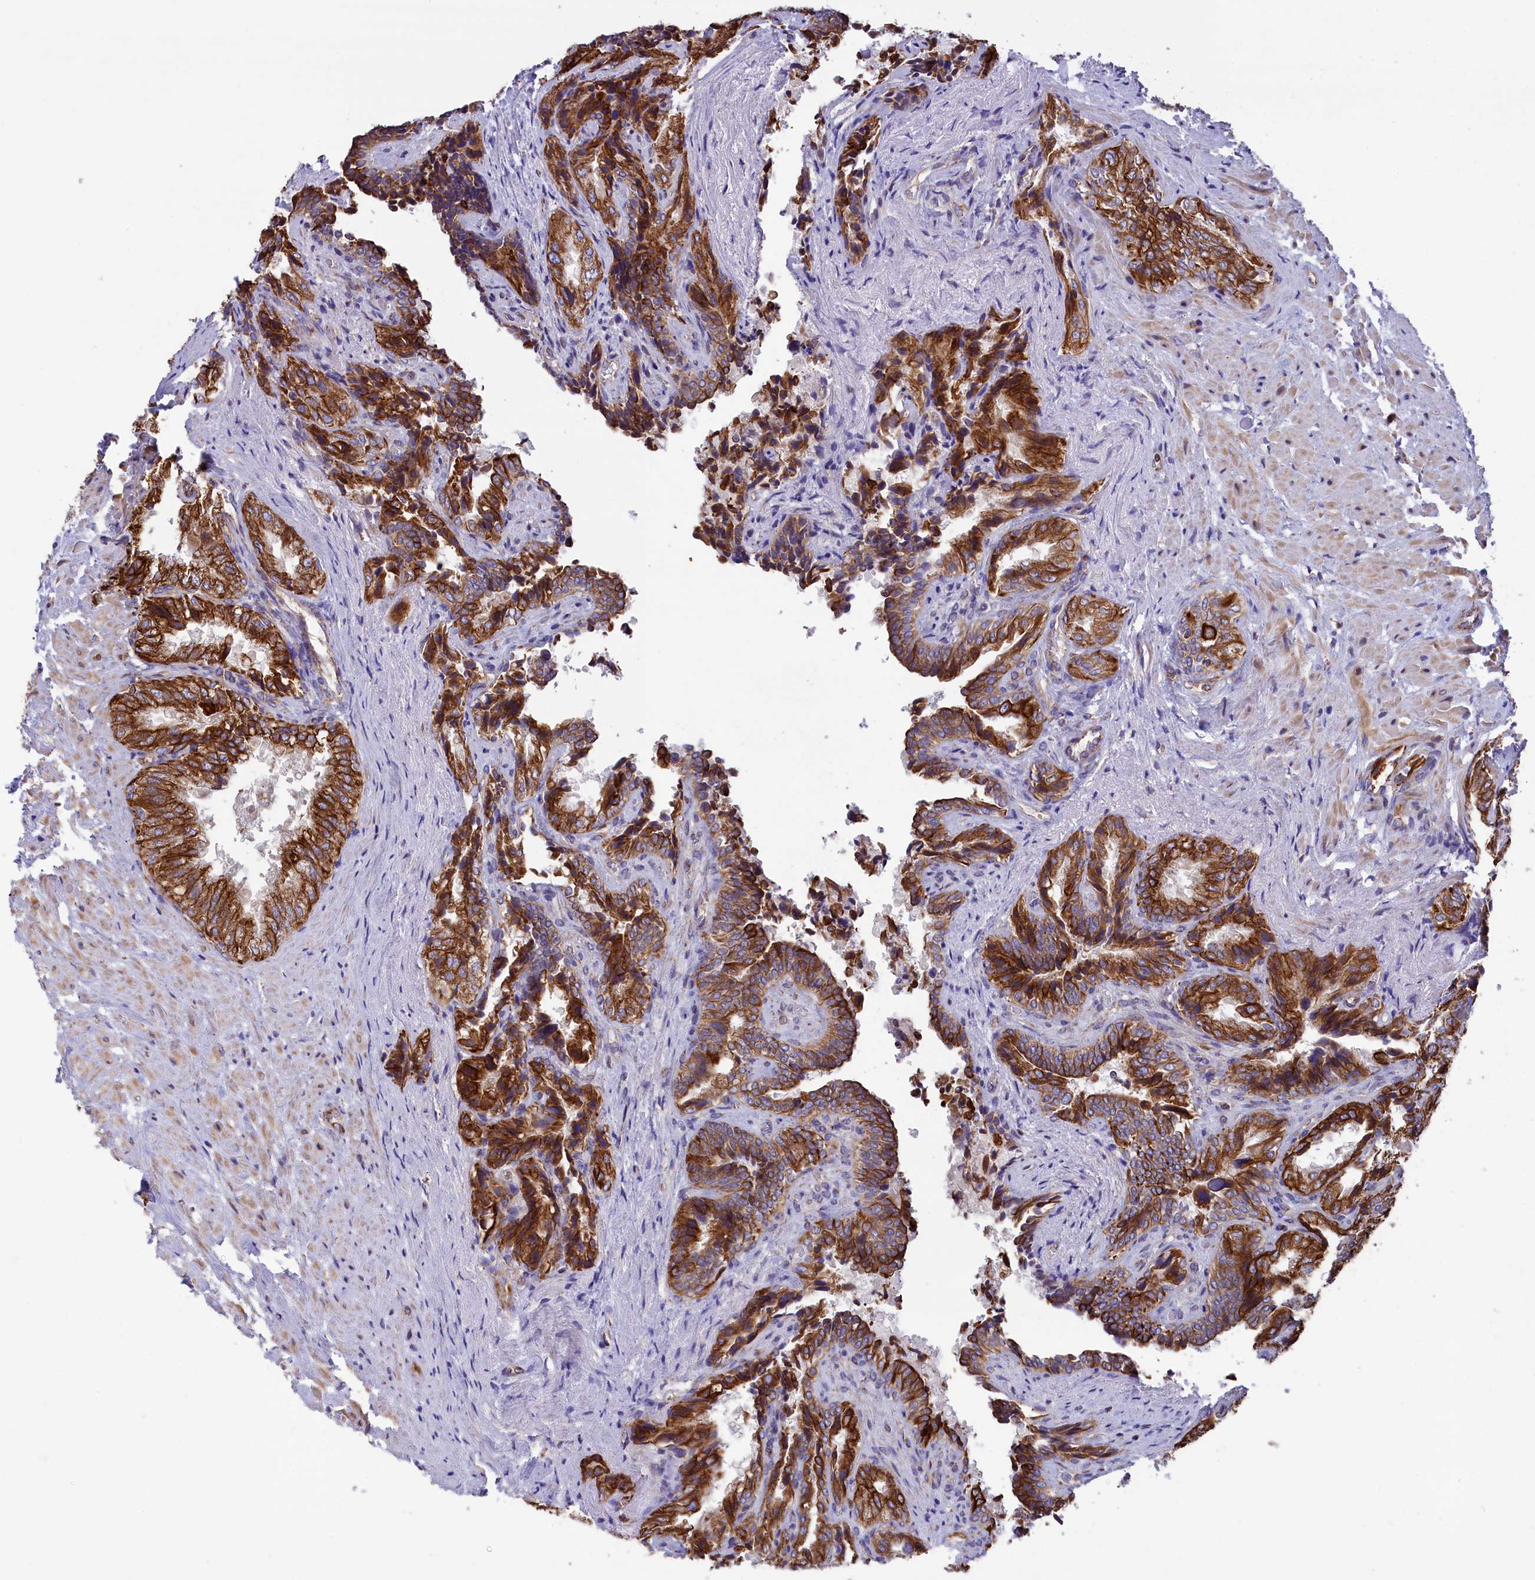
{"staining": {"intensity": "strong", "quantity": ">75%", "location": "cytoplasmic/membranous"}, "tissue": "seminal vesicle", "cell_type": "Glandular cells", "image_type": "normal", "snomed": [{"axis": "morphology", "description": "Normal tissue, NOS"}, {"axis": "topography", "description": "Seminal veicle"}, {"axis": "topography", "description": "Peripheral nerve tissue"}], "caption": "Strong cytoplasmic/membranous staining for a protein is appreciated in about >75% of glandular cells of unremarkable seminal vesicle using IHC.", "gene": "GATB", "patient": {"sex": "male", "age": 63}}